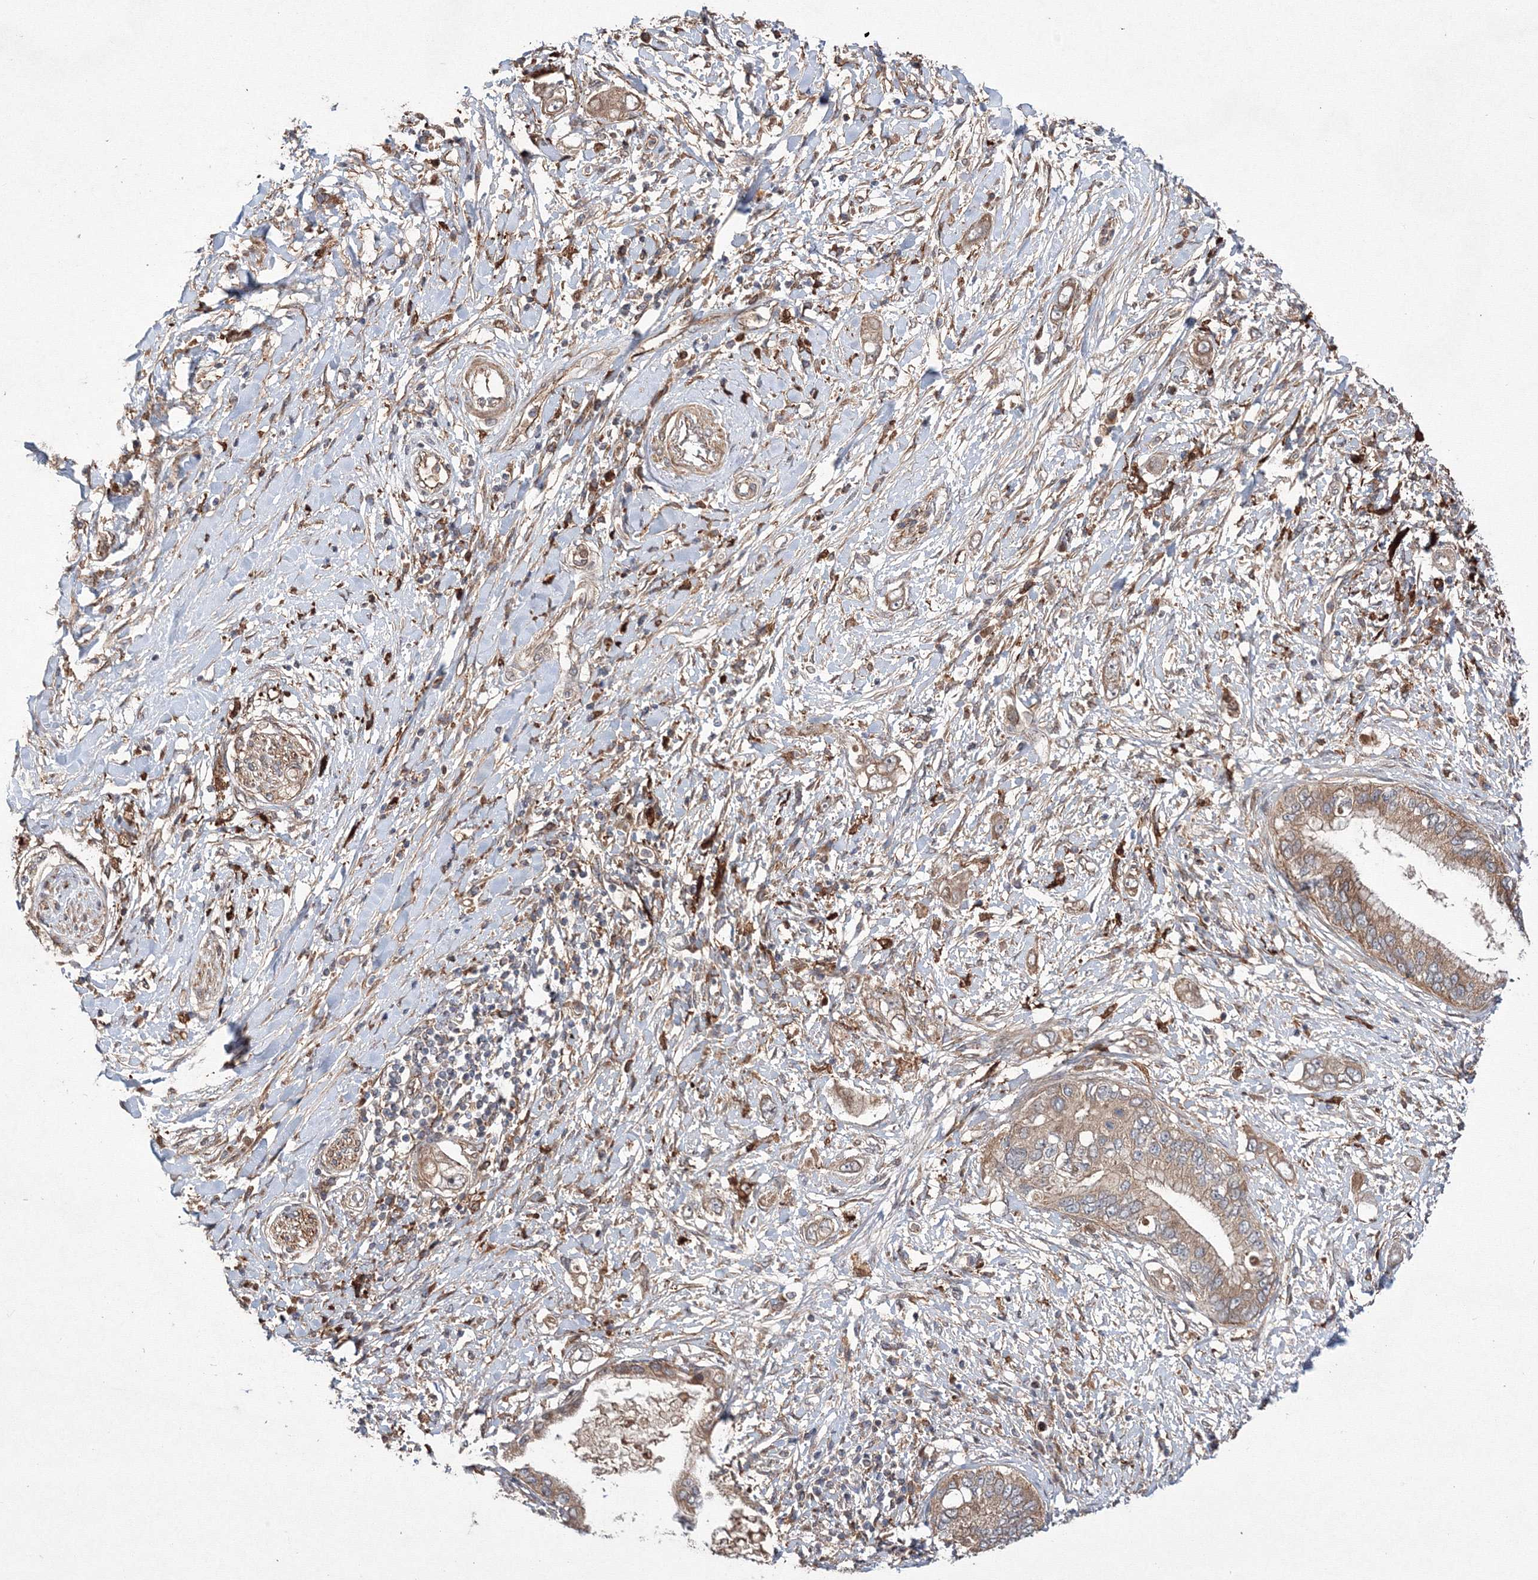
{"staining": {"intensity": "moderate", "quantity": ">75%", "location": "cytoplasmic/membranous"}, "tissue": "pancreatic cancer", "cell_type": "Tumor cells", "image_type": "cancer", "snomed": [{"axis": "morphology", "description": "Inflammation, NOS"}, {"axis": "morphology", "description": "Adenocarcinoma, NOS"}, {"axis": "topography", "description": "Pancreas"}], "caption": "Pancreatic cancer stained with a protein marker exhibits moderate staining in tumor cells.", "gene": "RANBP3L", "patient": {"sex": "female", "age": 56}}